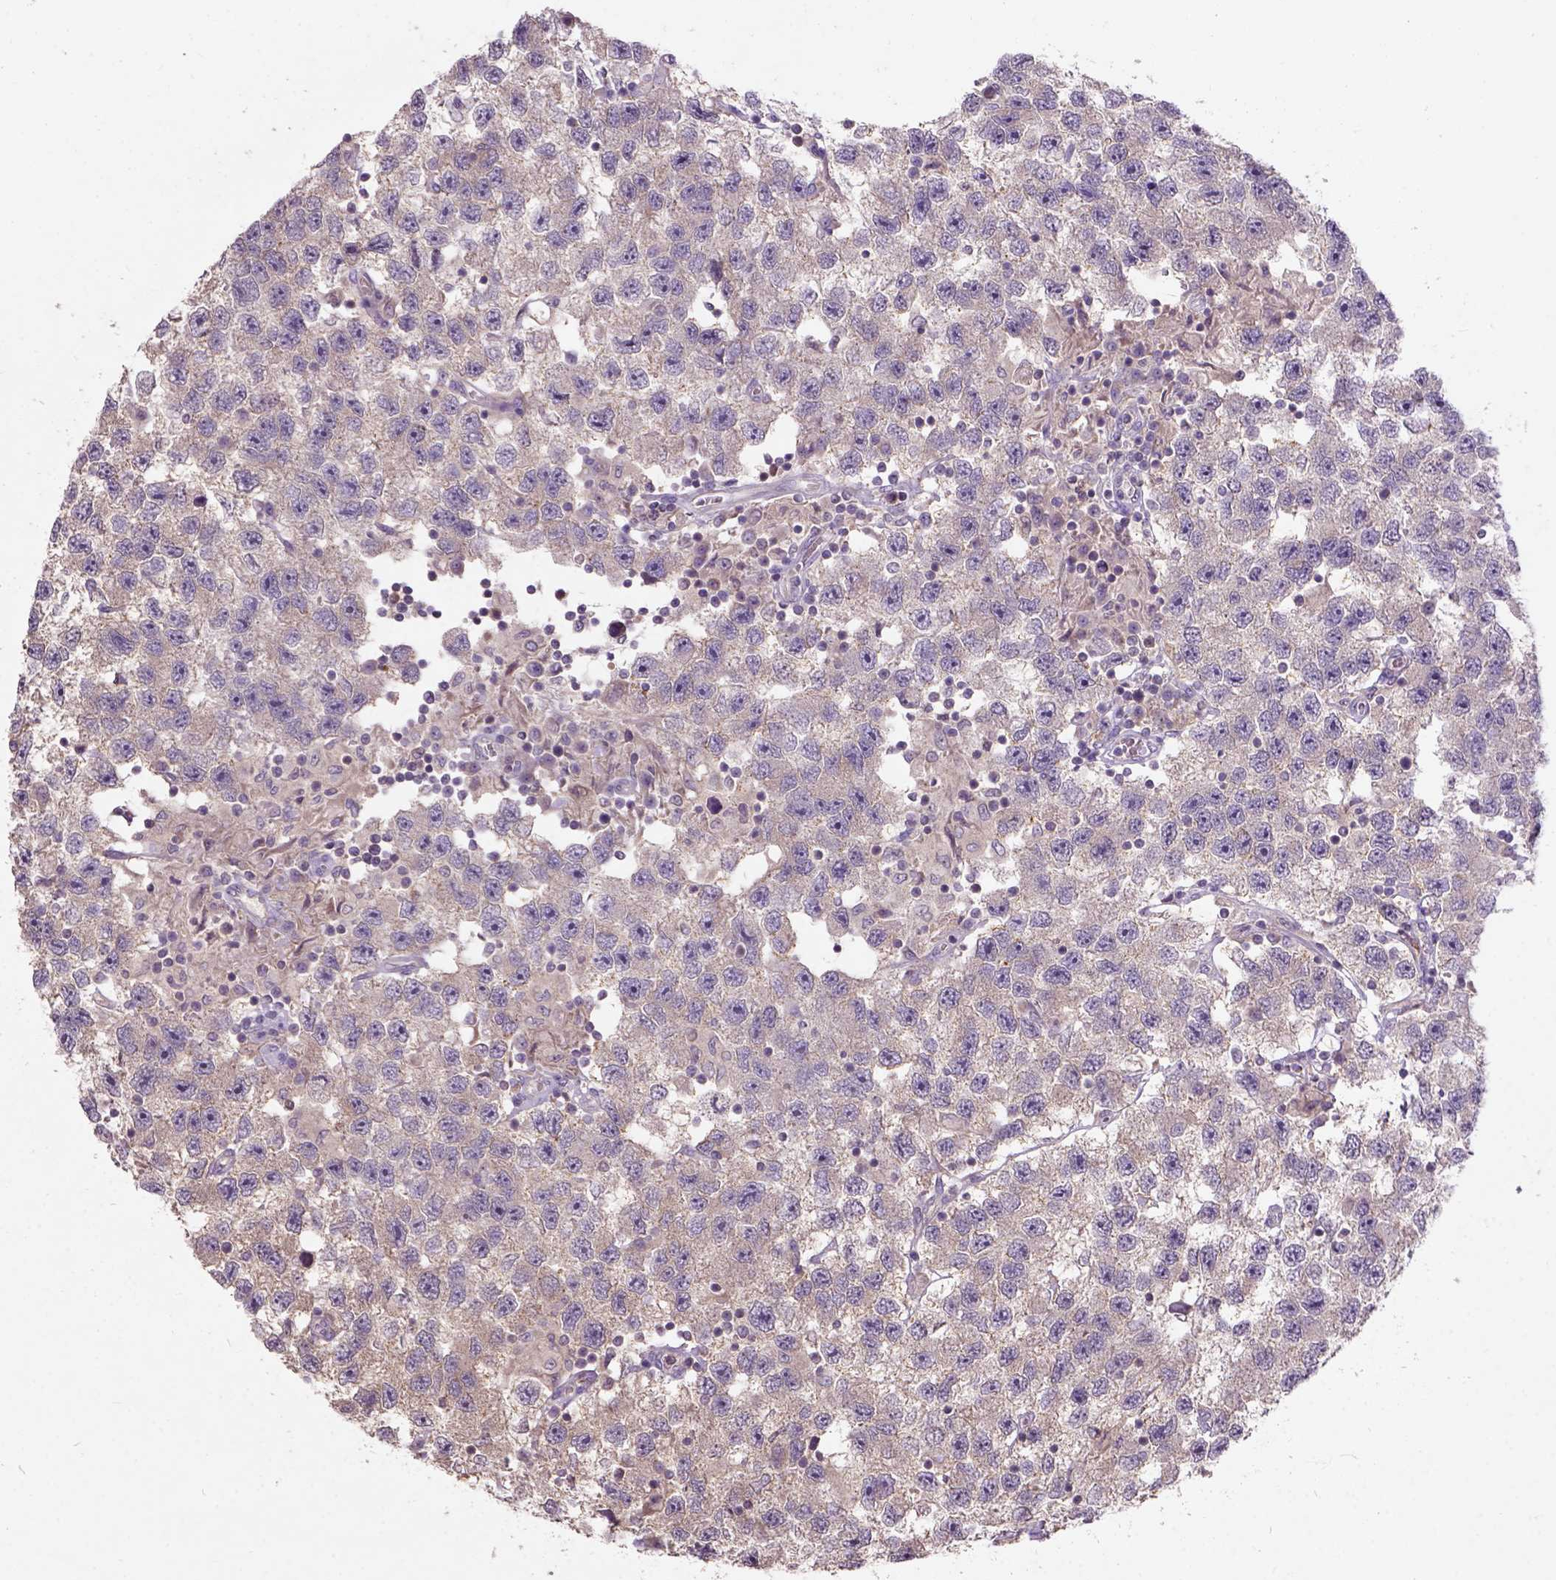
{"staining": {"intensity": "weak", "quantity": ">75%", "location": "cytoplasmic/membranous"}, "tissue": "testis cancer", "cell_type": "Tumor cells", "image_type": "cancer", "snomed": [{"axis": "morphology", "description": "Seminoma, NOS"}, {"axis": "topography", "description": "Testis"}], "caption": "Testis cancer was stained to show a protein in brown. There is low levels of weak cytoplasmic/membranous expression in approximately >75% of tumor cells.", "gene": "KBTBD8", "patient": {"sex": "male", "age": 26}}